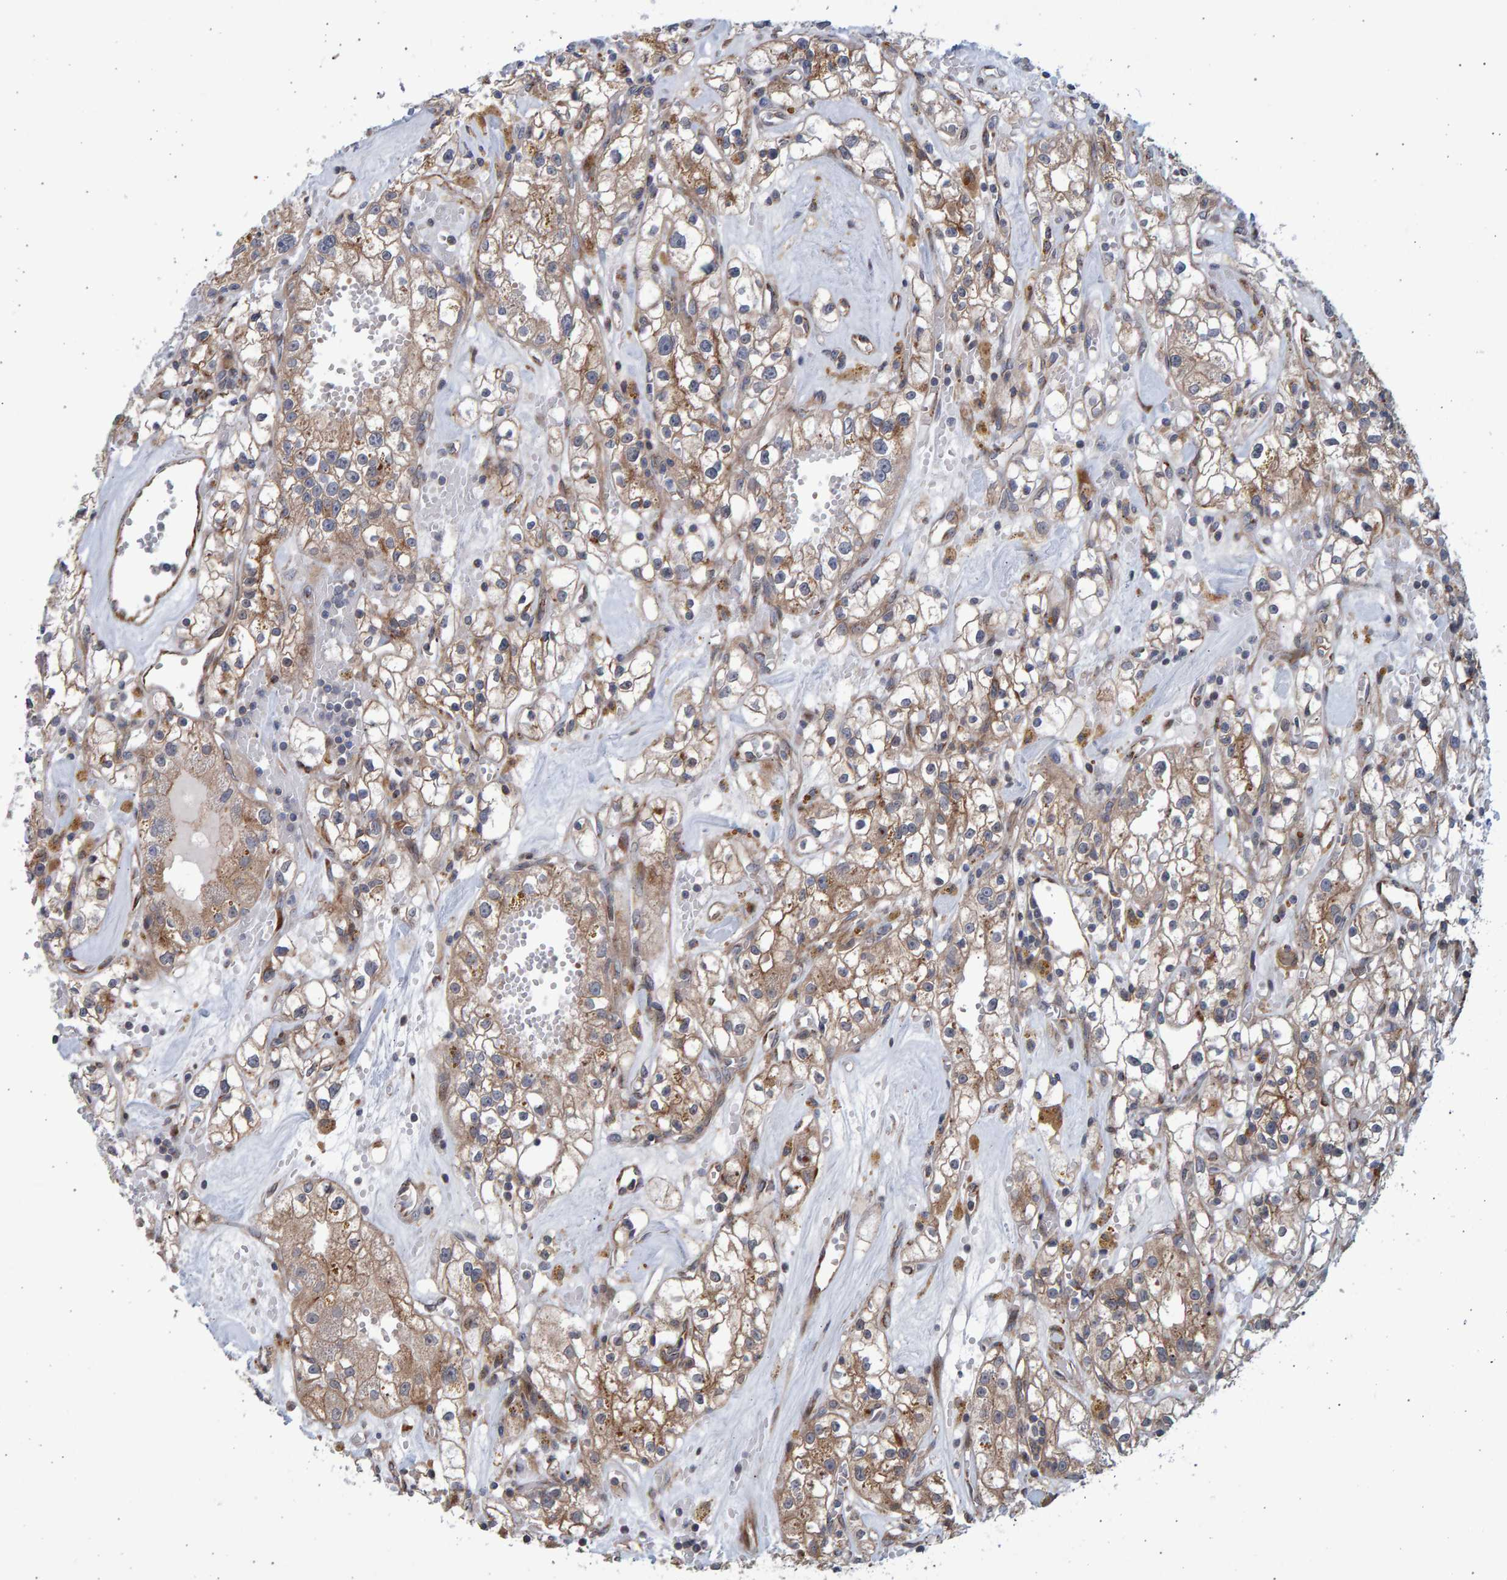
{"staining": {"intensity": "weak", "quantity": ">75%", "location": "cytoplasmic/membranous"}, "tissue": "renal cancer", "cell_type": "Tumor cells", "image_type": "cancer", "snomed": [{"axis": "morphology", "description": "Adenocarcinoma, NOS"}, {"axis": "topography", "description": "Kidney"}], "caption": "A high-resolution micrograph shows immunohistochemistry (IHC) staining of adenocarcinoma (renal), which demonstrates weak cytoplasmic/membranous staining in about >75% of tumor cells.", "gene": "LRBA", "patient": {"sex": "male", "age": 56}}